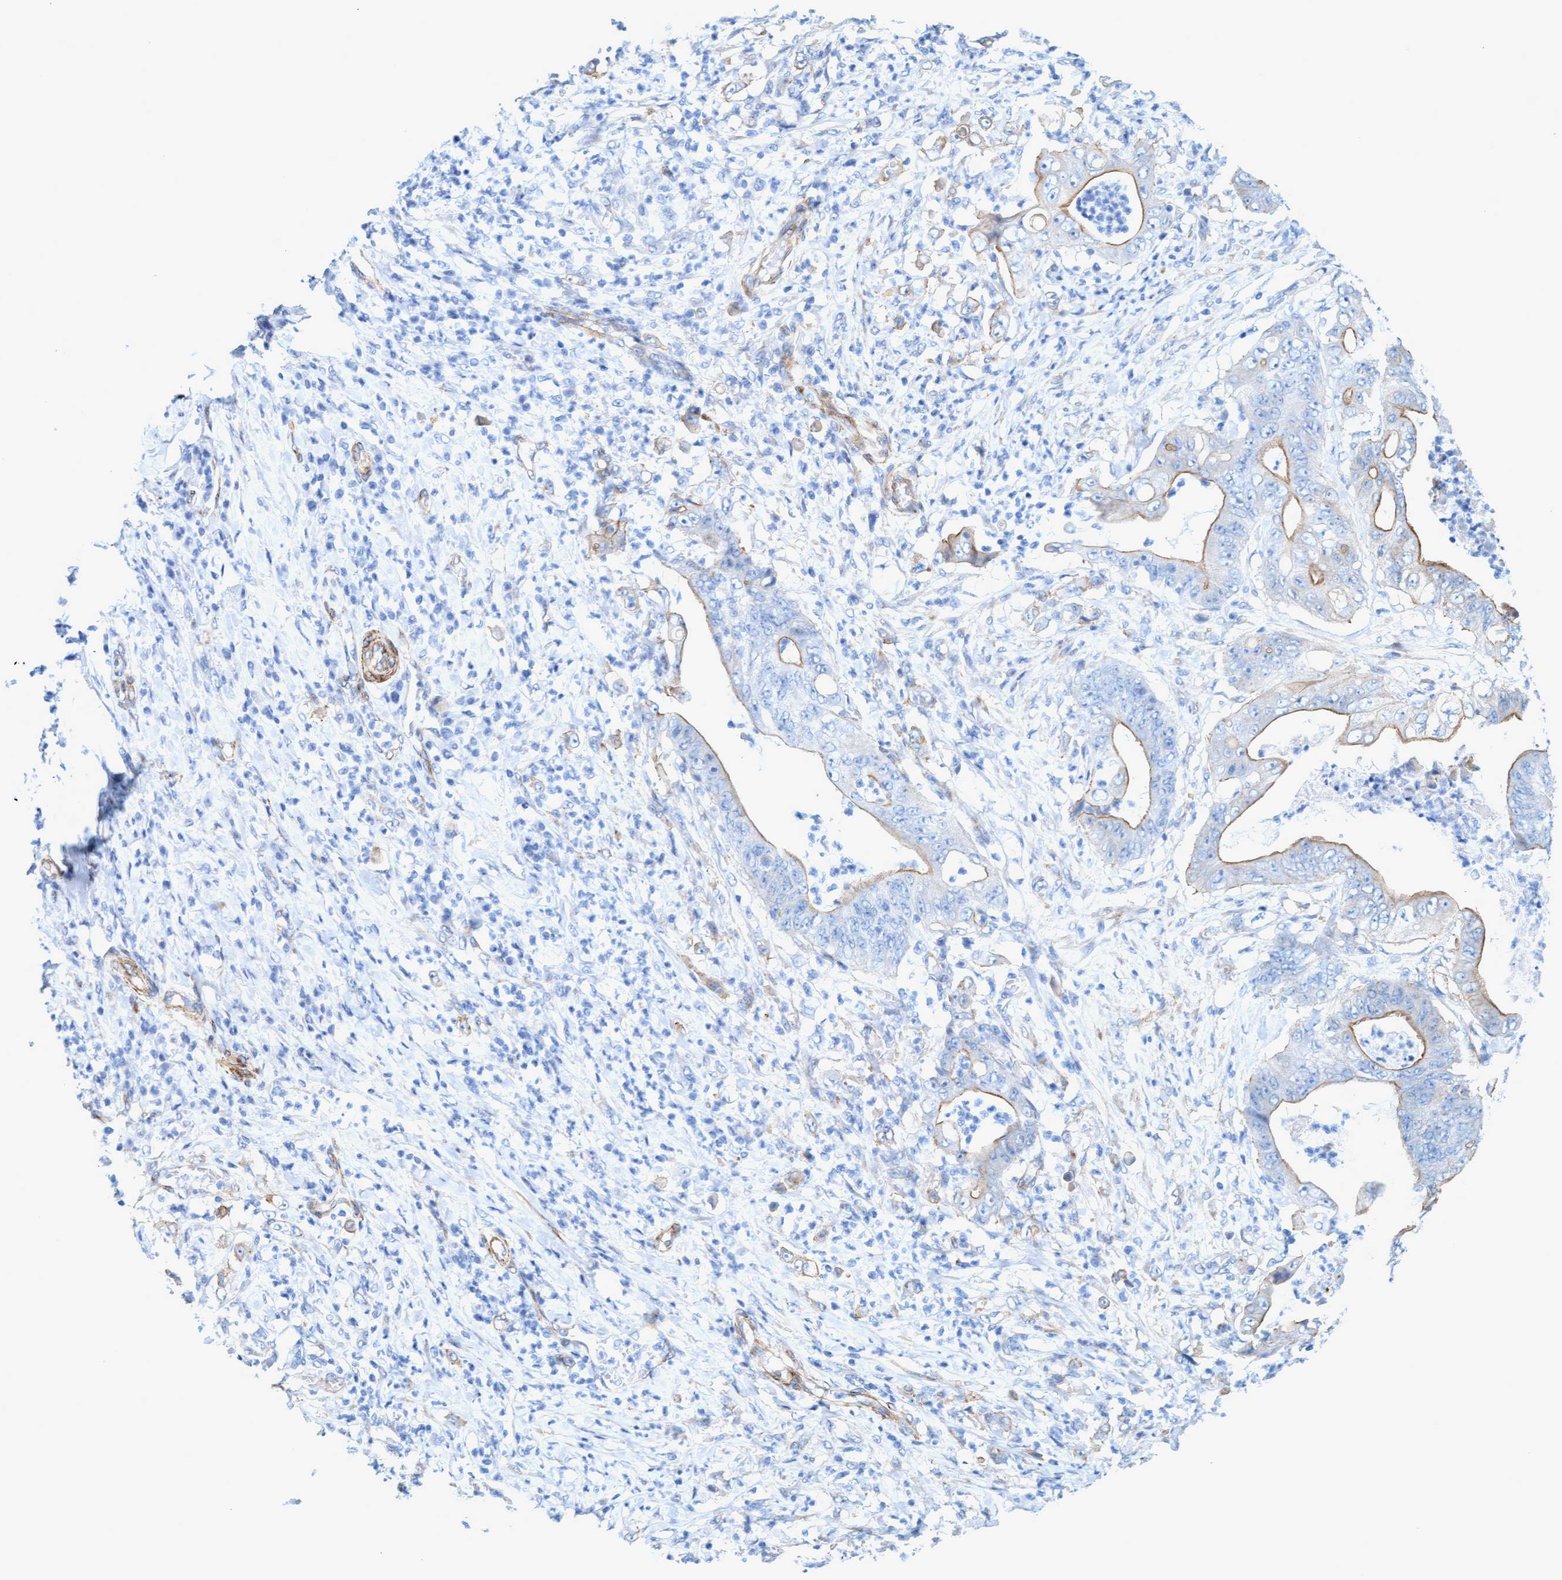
{"staining": {"intensity": "moderate", "quantity": "25%-75%", "location": "cytoplasmic/membranous"}, "tissue": "stomach cancer", "cell_type": "Tumor cells", "image_type": "cancer", "snomed": [{"axis": "morphology", "description": "Adenocarcinoma, NOS"}, {"axis": "topography", "description": "Stomach"}], "caption": "Protein expression analysis of adenocarcinoma (stomach) reveals moderate cytoplasmic/membranous expression in about 25%-75% of tumor cells.", "gene": "MTFR1", "patient": {"sex": "female", "age": 73}}